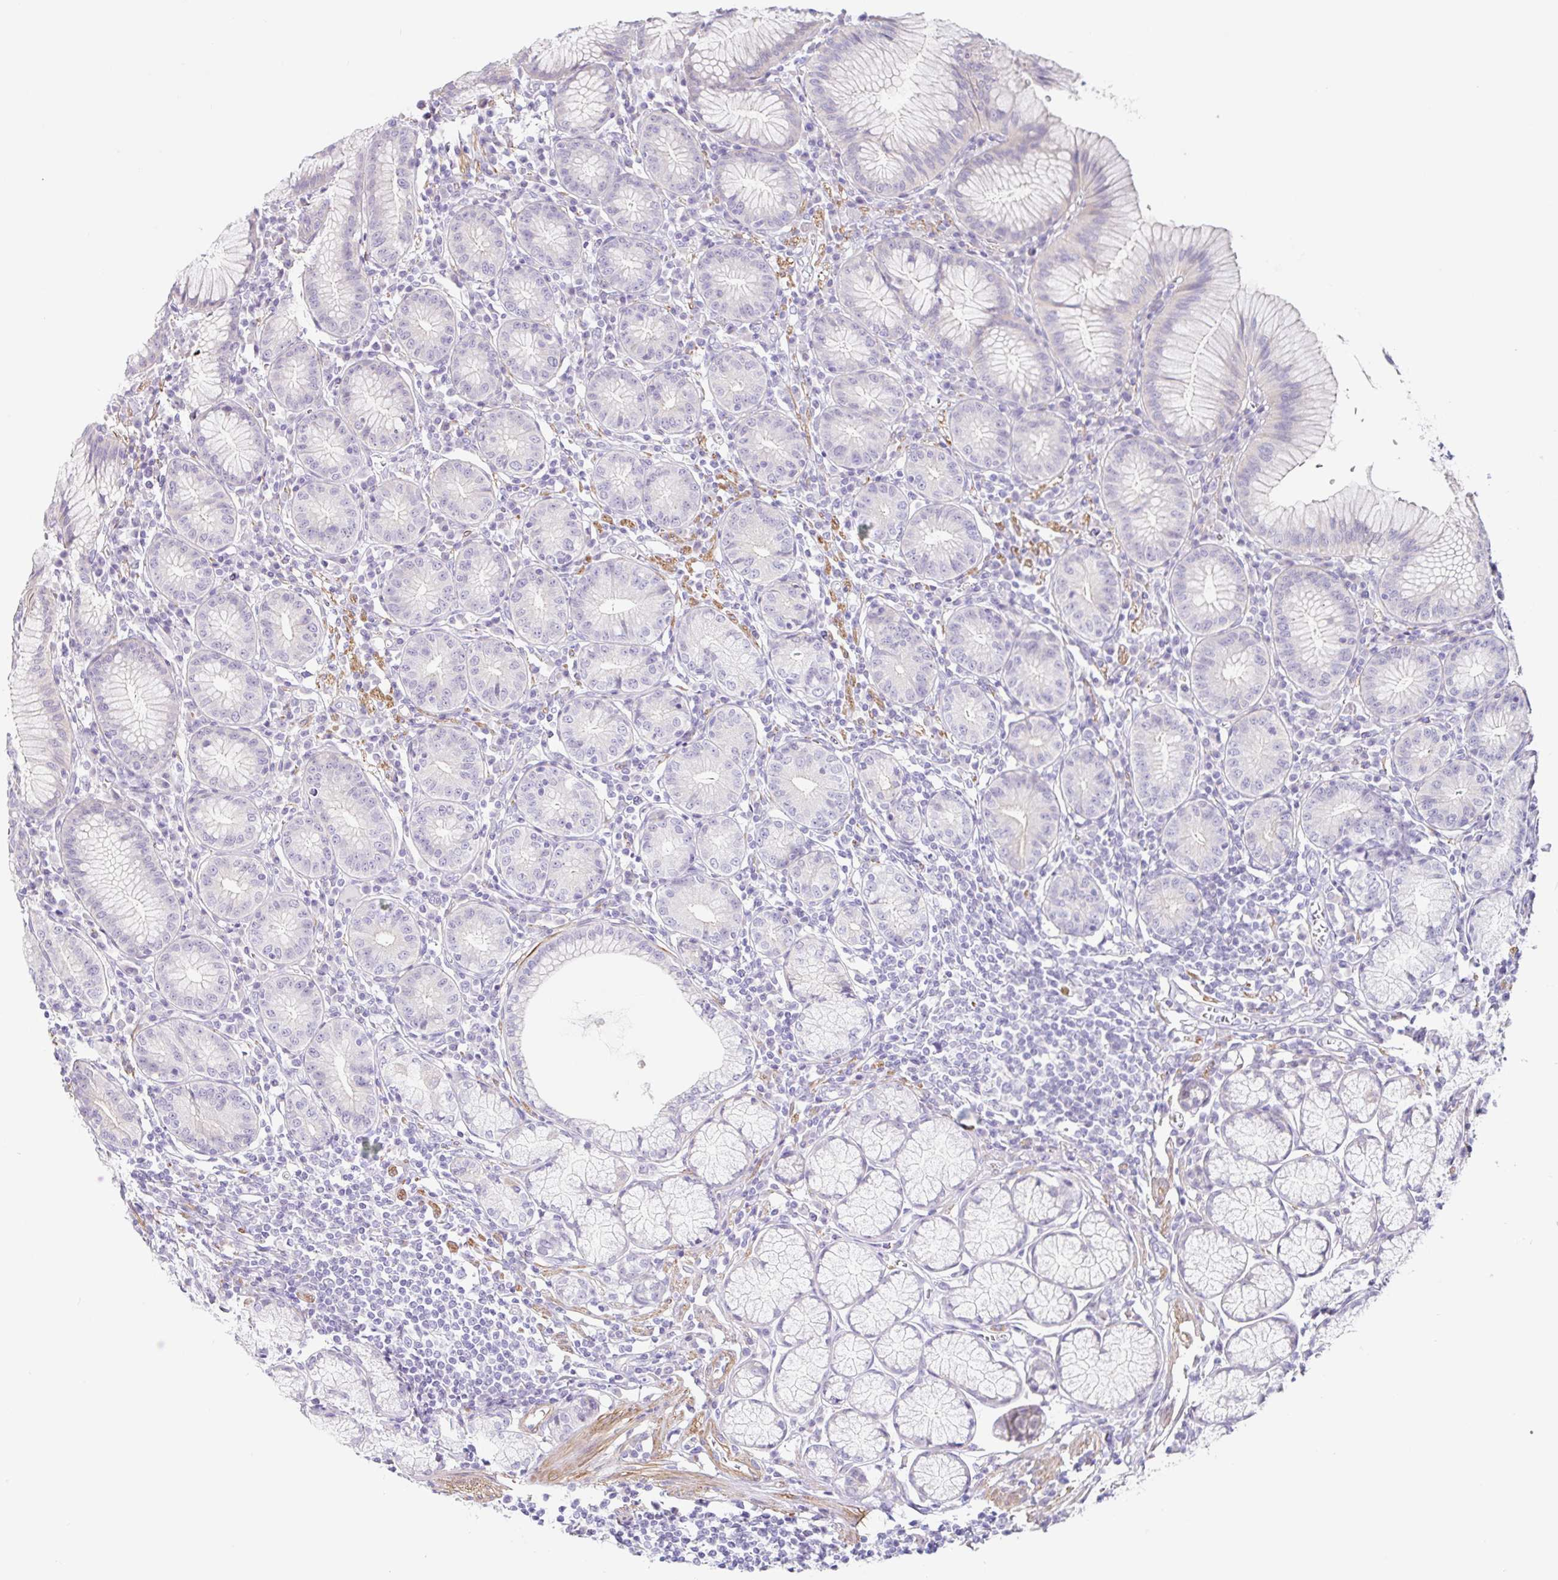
{"staining": {"intensity": "moderate", "quantity": "<25%", "location": "cytoplasmic/membranous"}, "tissue": "stomach", "cell_type": "Glandular cells", "image_type": "normal", "snomed": [{"axis": "morphology", "description": "Normal tissue, NOS"}, {"axis": "topography", "description": "Stomach"}], "caption": "The histopathology image shows a brown stain indicating the presence of a protein in the cytoplasmic/membranous of glandular cells in stomach.", "gene": "DCAF17", "patient": {"sex": "male", "age": 55}}